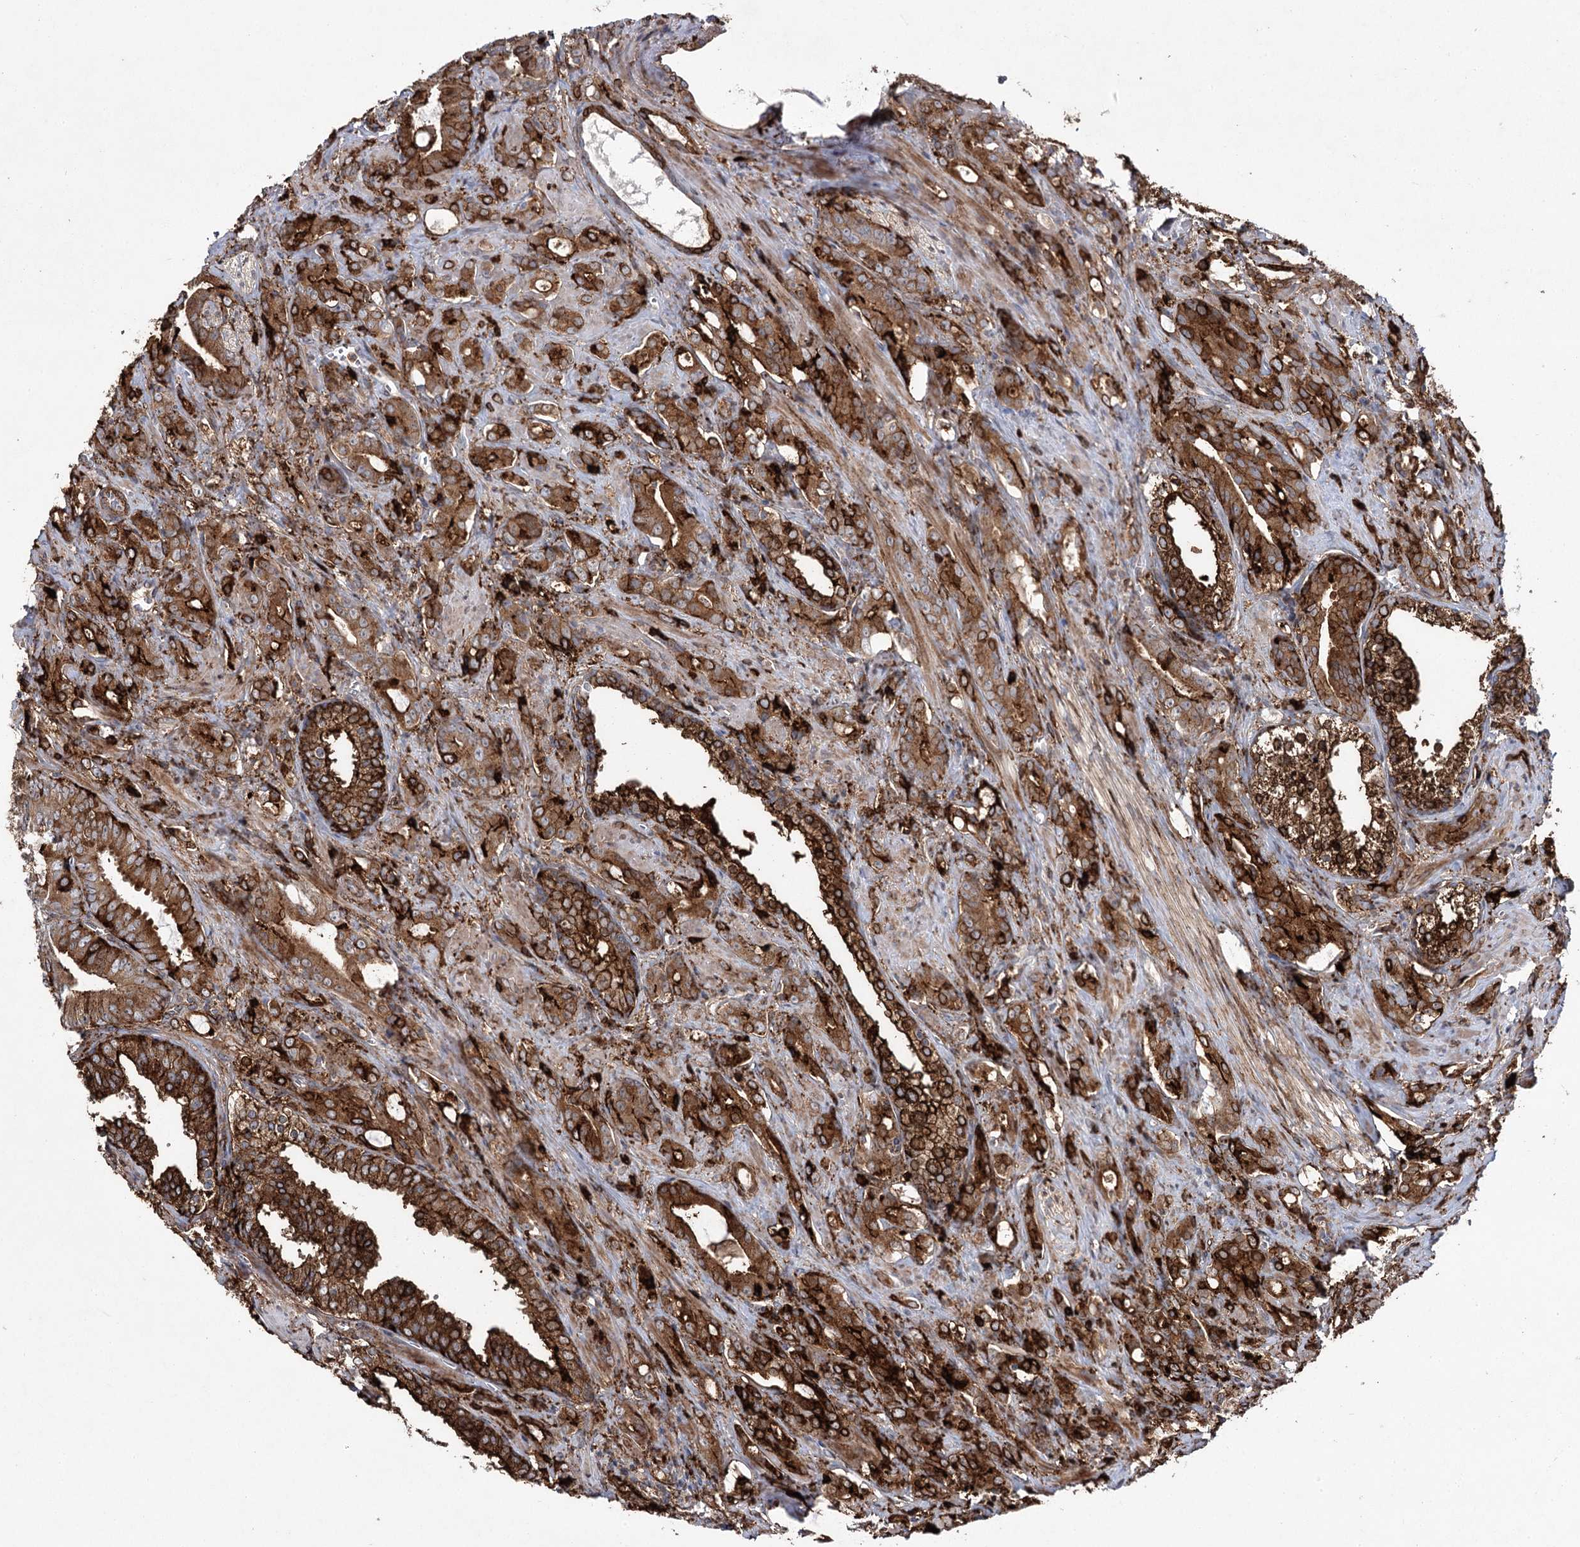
{"staining": {"intensity": "strong", "quantity": ">75%", "location": "cytoplasmic/membranous"}, "tissue": "prostate cancer", "cell_type": "Tumor cells", "image_type": "cancer", "snomed": [{"axis": "morphology", "description": "Adenocarcinoma, High grade"}, {"axis": "topography", "description": "Prostate"}], "caption": "Immunohistochemical staining of prostate high-grade adenocarcinoma displays high levels of strong cytoplasmic/membranous expression in approximately >75% of tumor cells.", "gene": "DCUN1D4", "patient": {"sex": "male", "age": 72}}